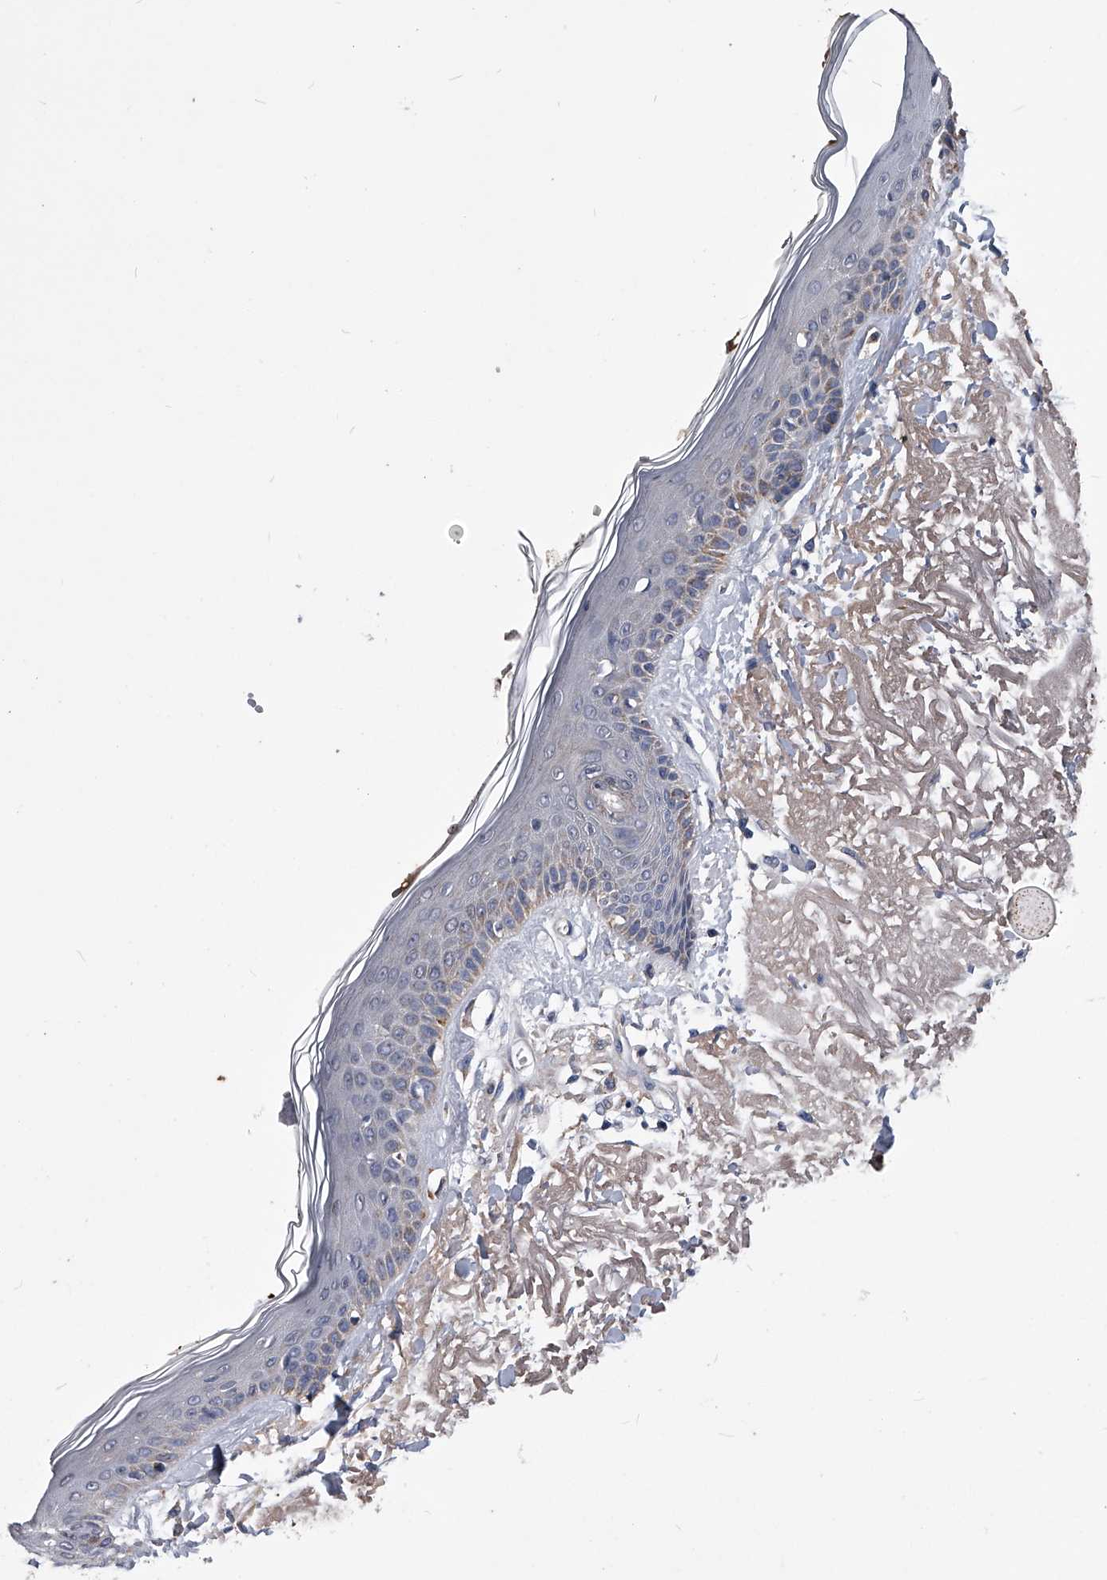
{"staining": {"intensity": "weak", "quantity": ">75%", "location": "cytoplasmic/membranous"}, "tissue": "skin", "cell_type": "Fibroblasts", "image_type": "normal", "snomed": [{"axis": "morphology", "description": "Normal tissue, NOS"}, {"axis": "topography", "description": "Skin"}, {"axis": "topography", "description": "Skeletal muscle"}], "caption": "Weak cytoplasmic/membranous protein expression is appreciated in approximately >75% of fibroblasts in skin.", "gene": "OAT", "patient": {"sex": "male", "age": 83}}